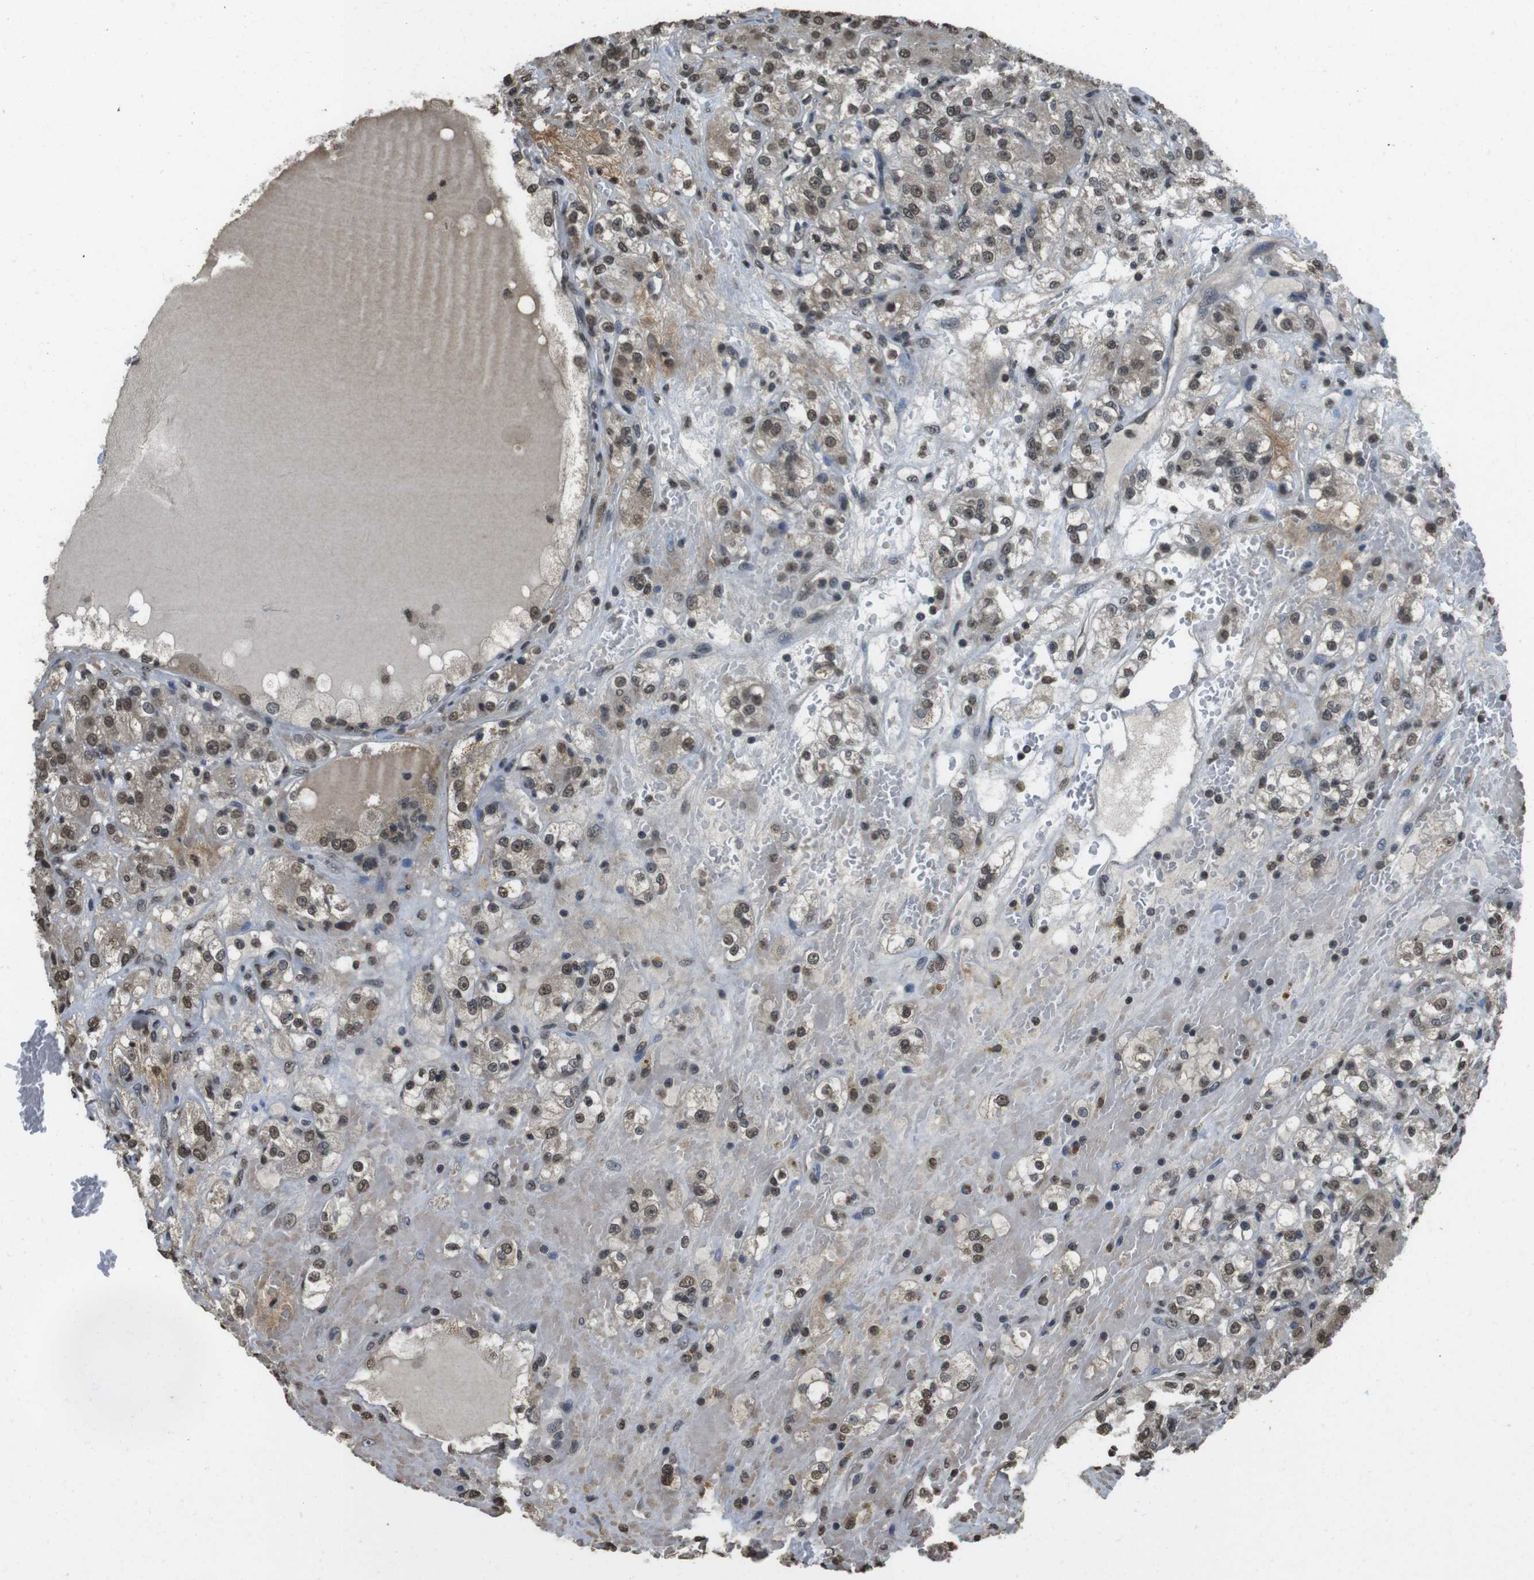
{"staining": {"intensity": "moderate", "quantity": ">75%", "location": "nuclear"}, "tissue": "renal cancer", "cell_type": "Tumor cells", "image_type": "cancer", "snomed": [{"axis": "morphology", "description": "Normal tissue, NOS"}, {"axis": "morphology", "description": "Adenocarcinoma, NOS"}, {"axis": "topography", "description": "Kidney"}], "caption": "A high-resolution histopathology image shows immunohistochemistry staining of renal adenocarcinoma, which reveals moderate nuclear positivity in approximately >75% of tumor cells. (brown staining indicates protein expression, while blue staining denotes nuclei).", "gene": "MAF", "patient": {"sex": "male", "age": 61}}